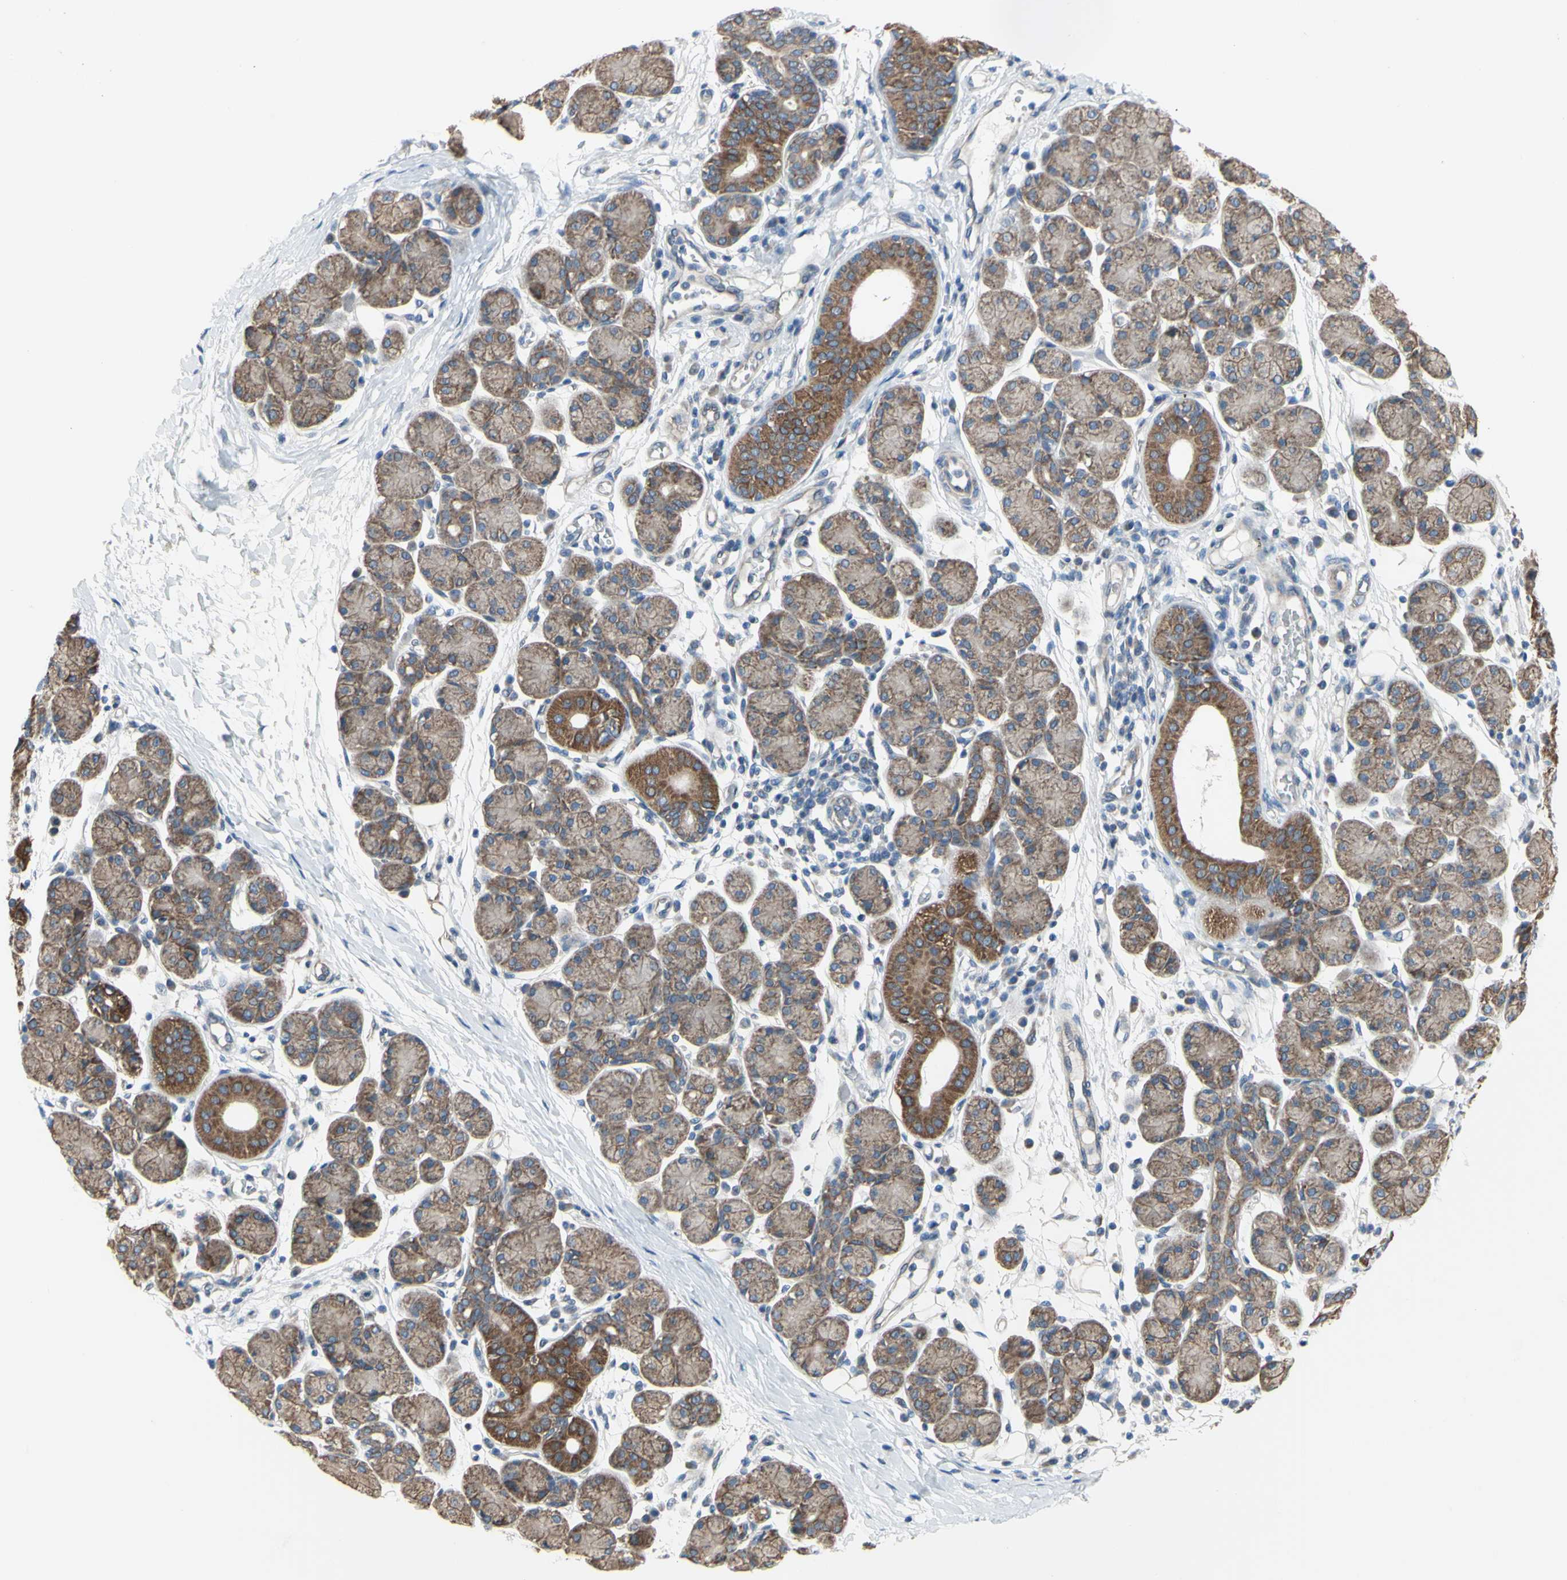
{"staining": {"intensity": "moderate", "quantity": ">75%", "location": "cytoplasmic/membranous"}, "tissue": "salivary gland", "cell_type": "Glandular cells", "image_type": "normal", "snomed": [{"axis": "morphology", "description": "Normal tissue, NOS"}, {"axis": "morphology", "description": "Inflammation, NOS"}, {"axis": "topography", "description": "Lymph node"}, {"axis": "topography", "description": "Salivary gland"}], "caption": "A medium amount of moderate cytoplasmic/membranous positivity is appreciated in about >75% of glandular cells in benign salivary gland.", "gene": "GRAMD2B", "patient": {"sex": "male", "age": 3}}